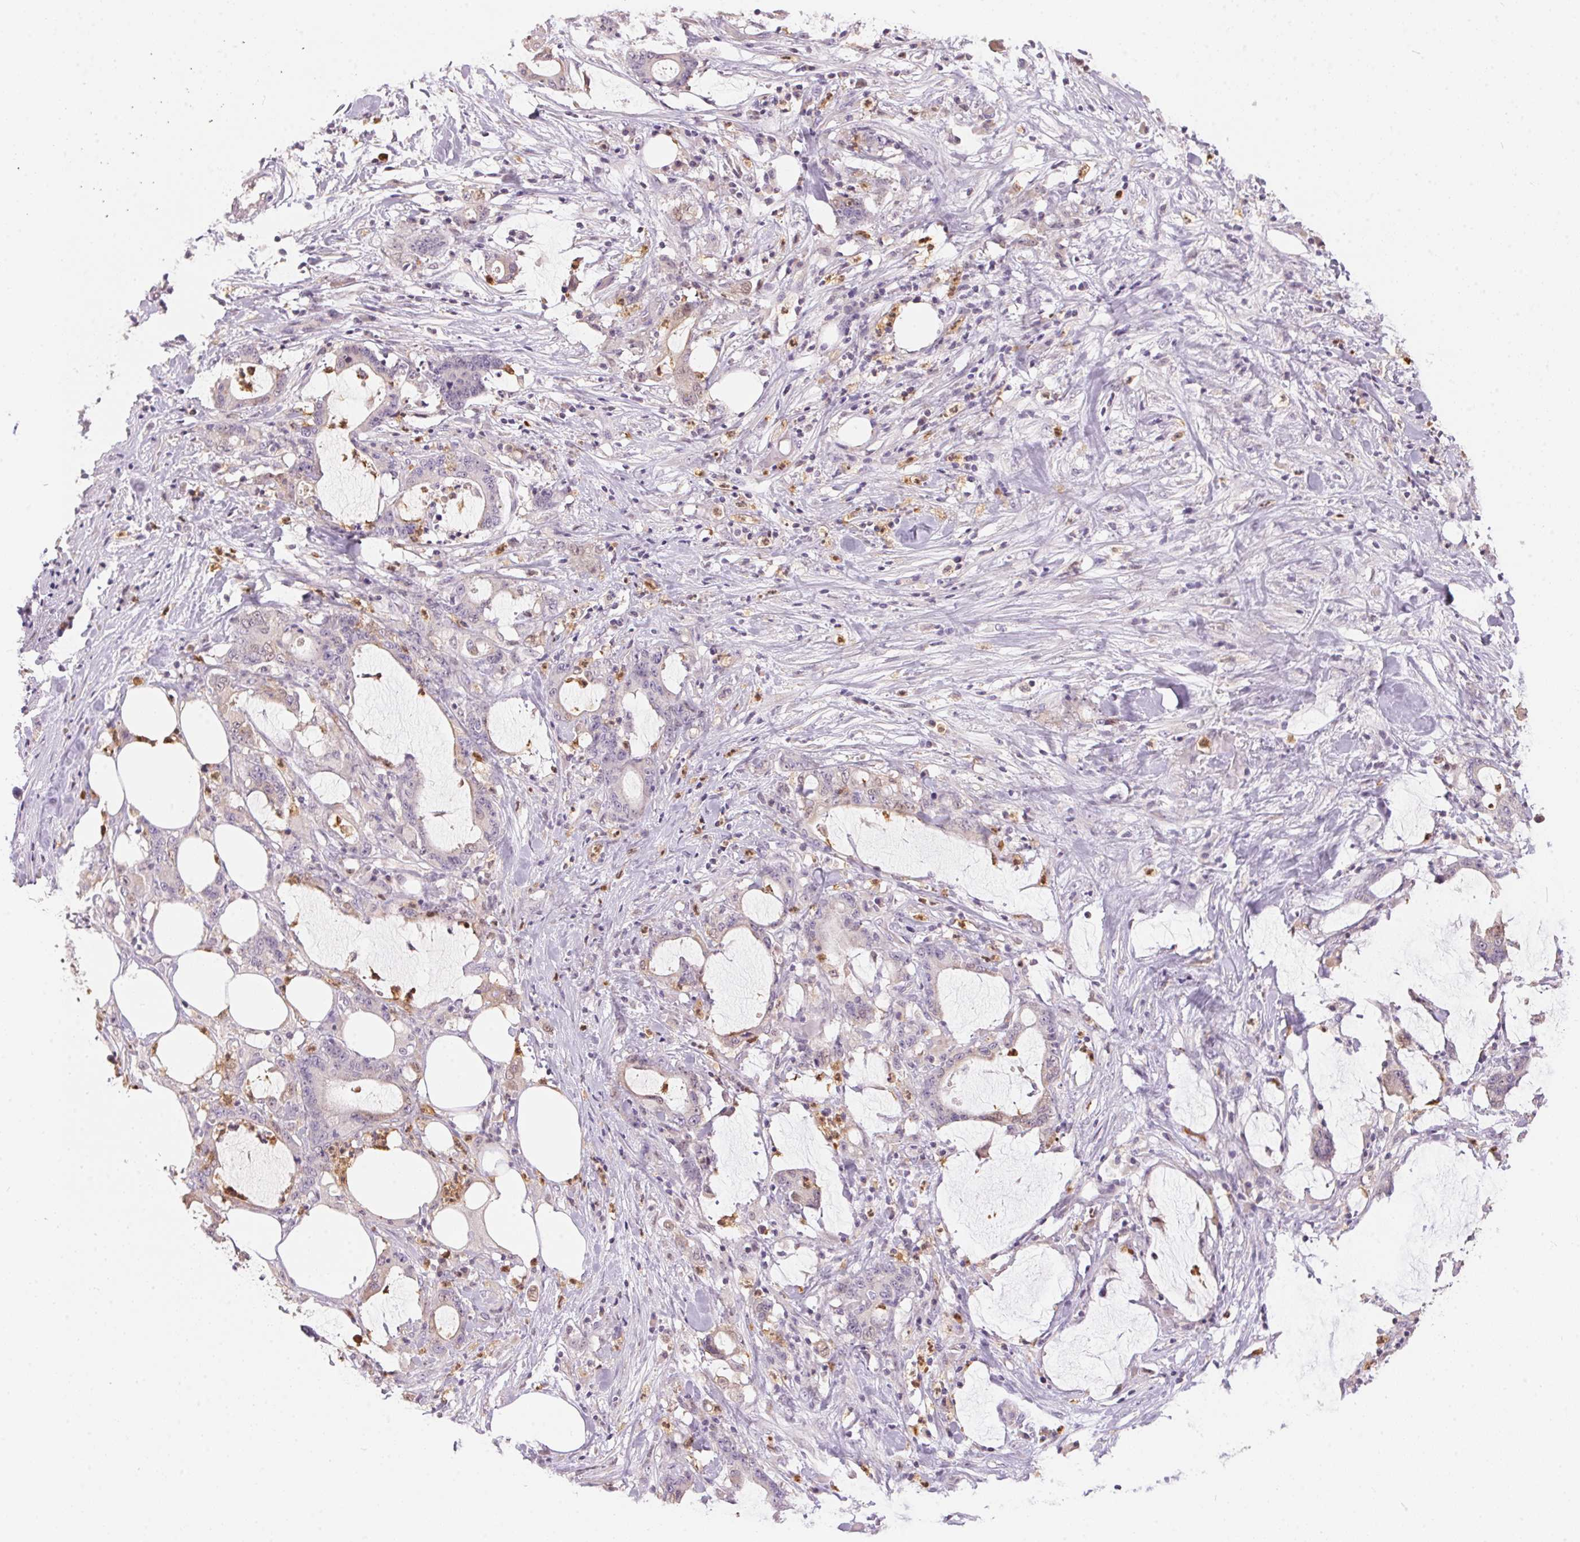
{"staining": {"intensity": "negative", "quantity": "none", "location": "none"}, "tissue": "stomach cancer", "cell_type": "Tumor cells", "image_type": "cancer", "snomed": [{"axis": "morphology", "description": "Adenocarcinoma, NOS"}, {"axis": "topography", "description": "Stomach, upper"}], "caption": "Image shows no significant protein expression in tumor cells of stomach adenocarcinoma. (Brightfield microscopy of DAB immunohistochemistry (IHC) at high magnification).", "gene": "SERPINB1", "patient": {"sex": "male", "age": 68}}